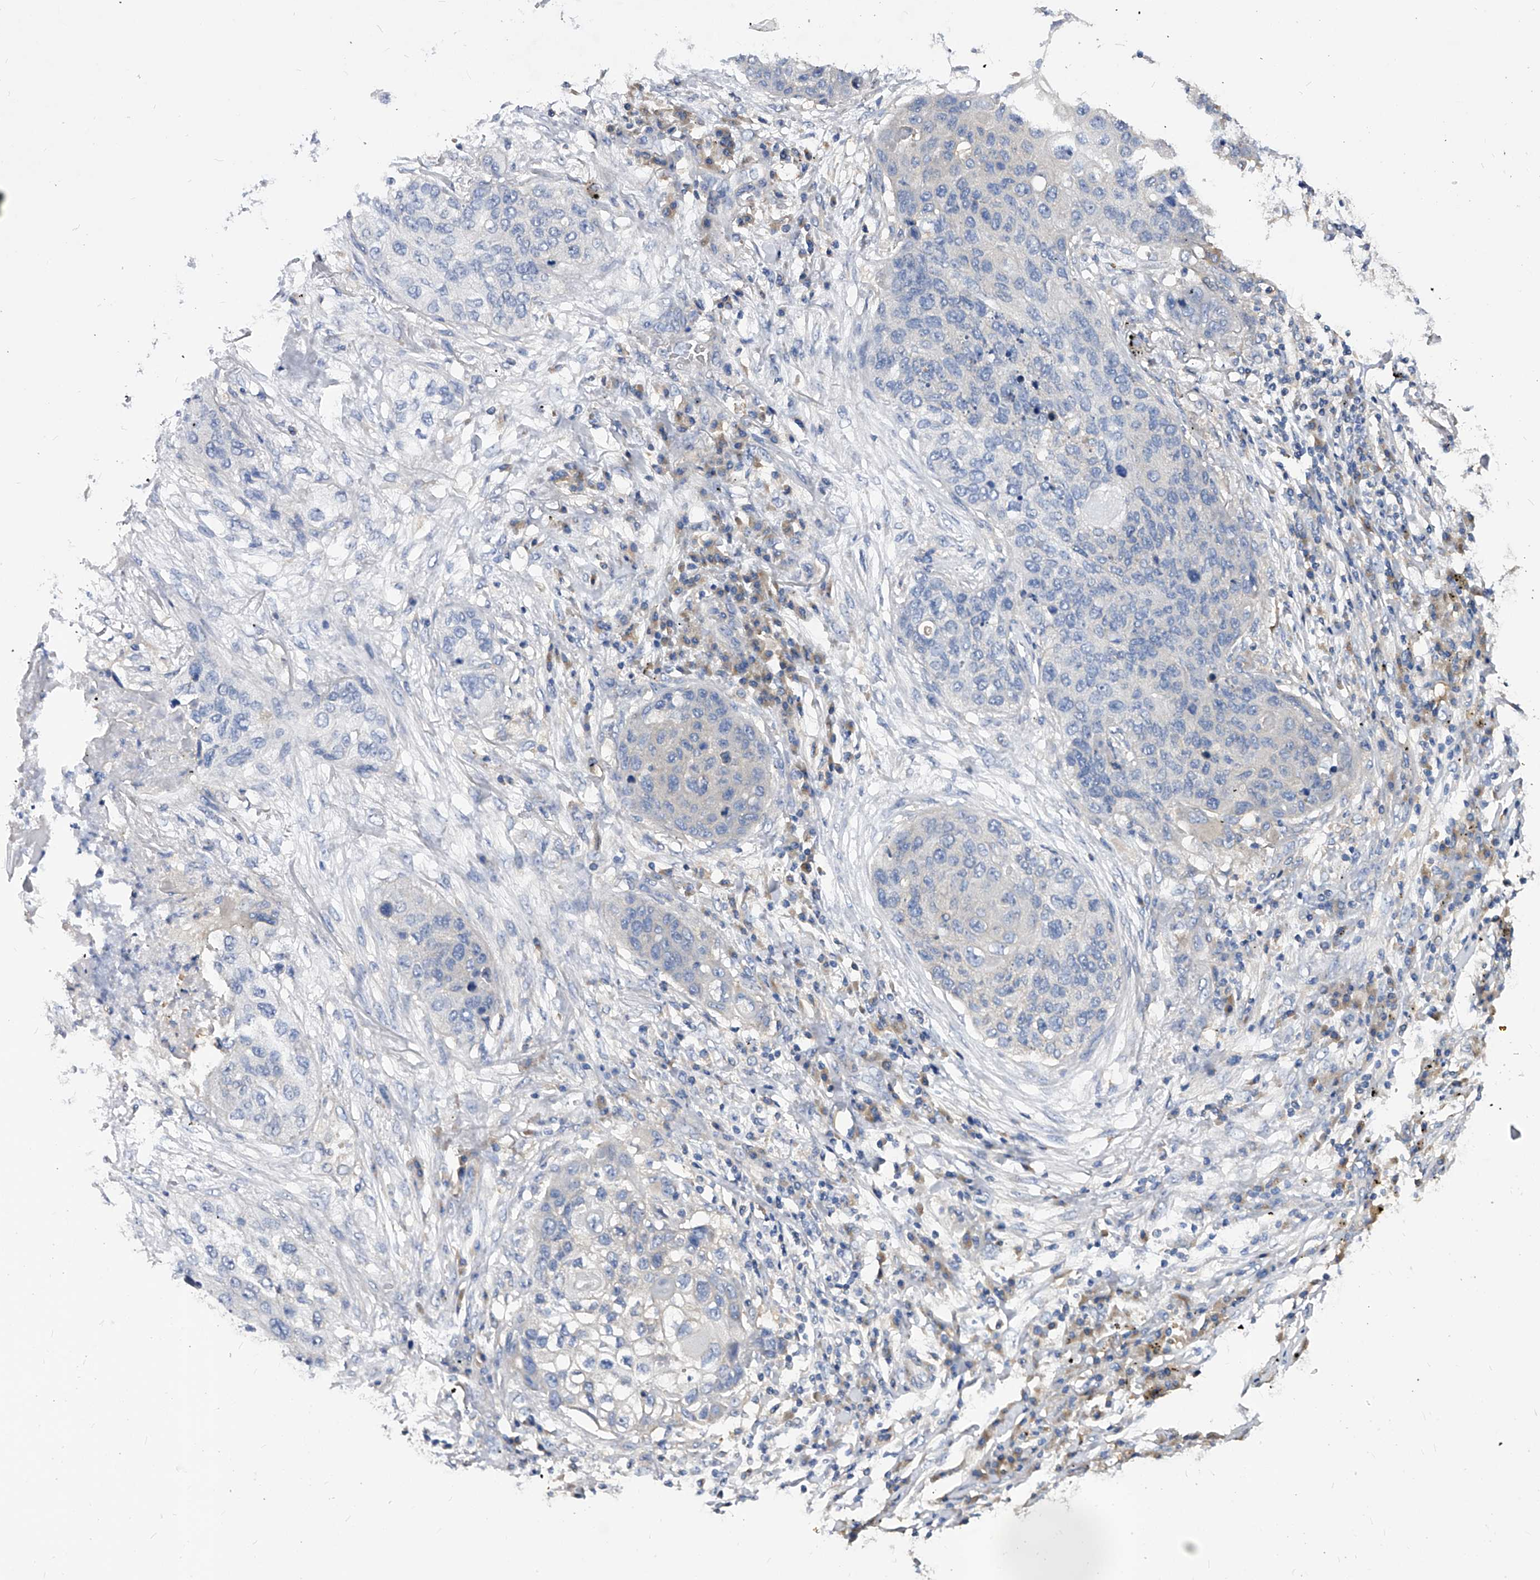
{"staining": {"intensity": "negative", "quantity": "none", "location": "none"}, "tissue": "lung cancer", "cell_type": "Tumor cells", "image_type": "cancer", "snomed": [{"axis": "morphology", "description": "Squamous cell carcinoma, NOS"}, {"axis": "topography", "description": "Lung"}], "caption": "Human lung cancer stained for a protein using IHC exhibits no staining in tumor cells.", "gene": "APEH", "patient": {"sex": "female", "age": 63}}